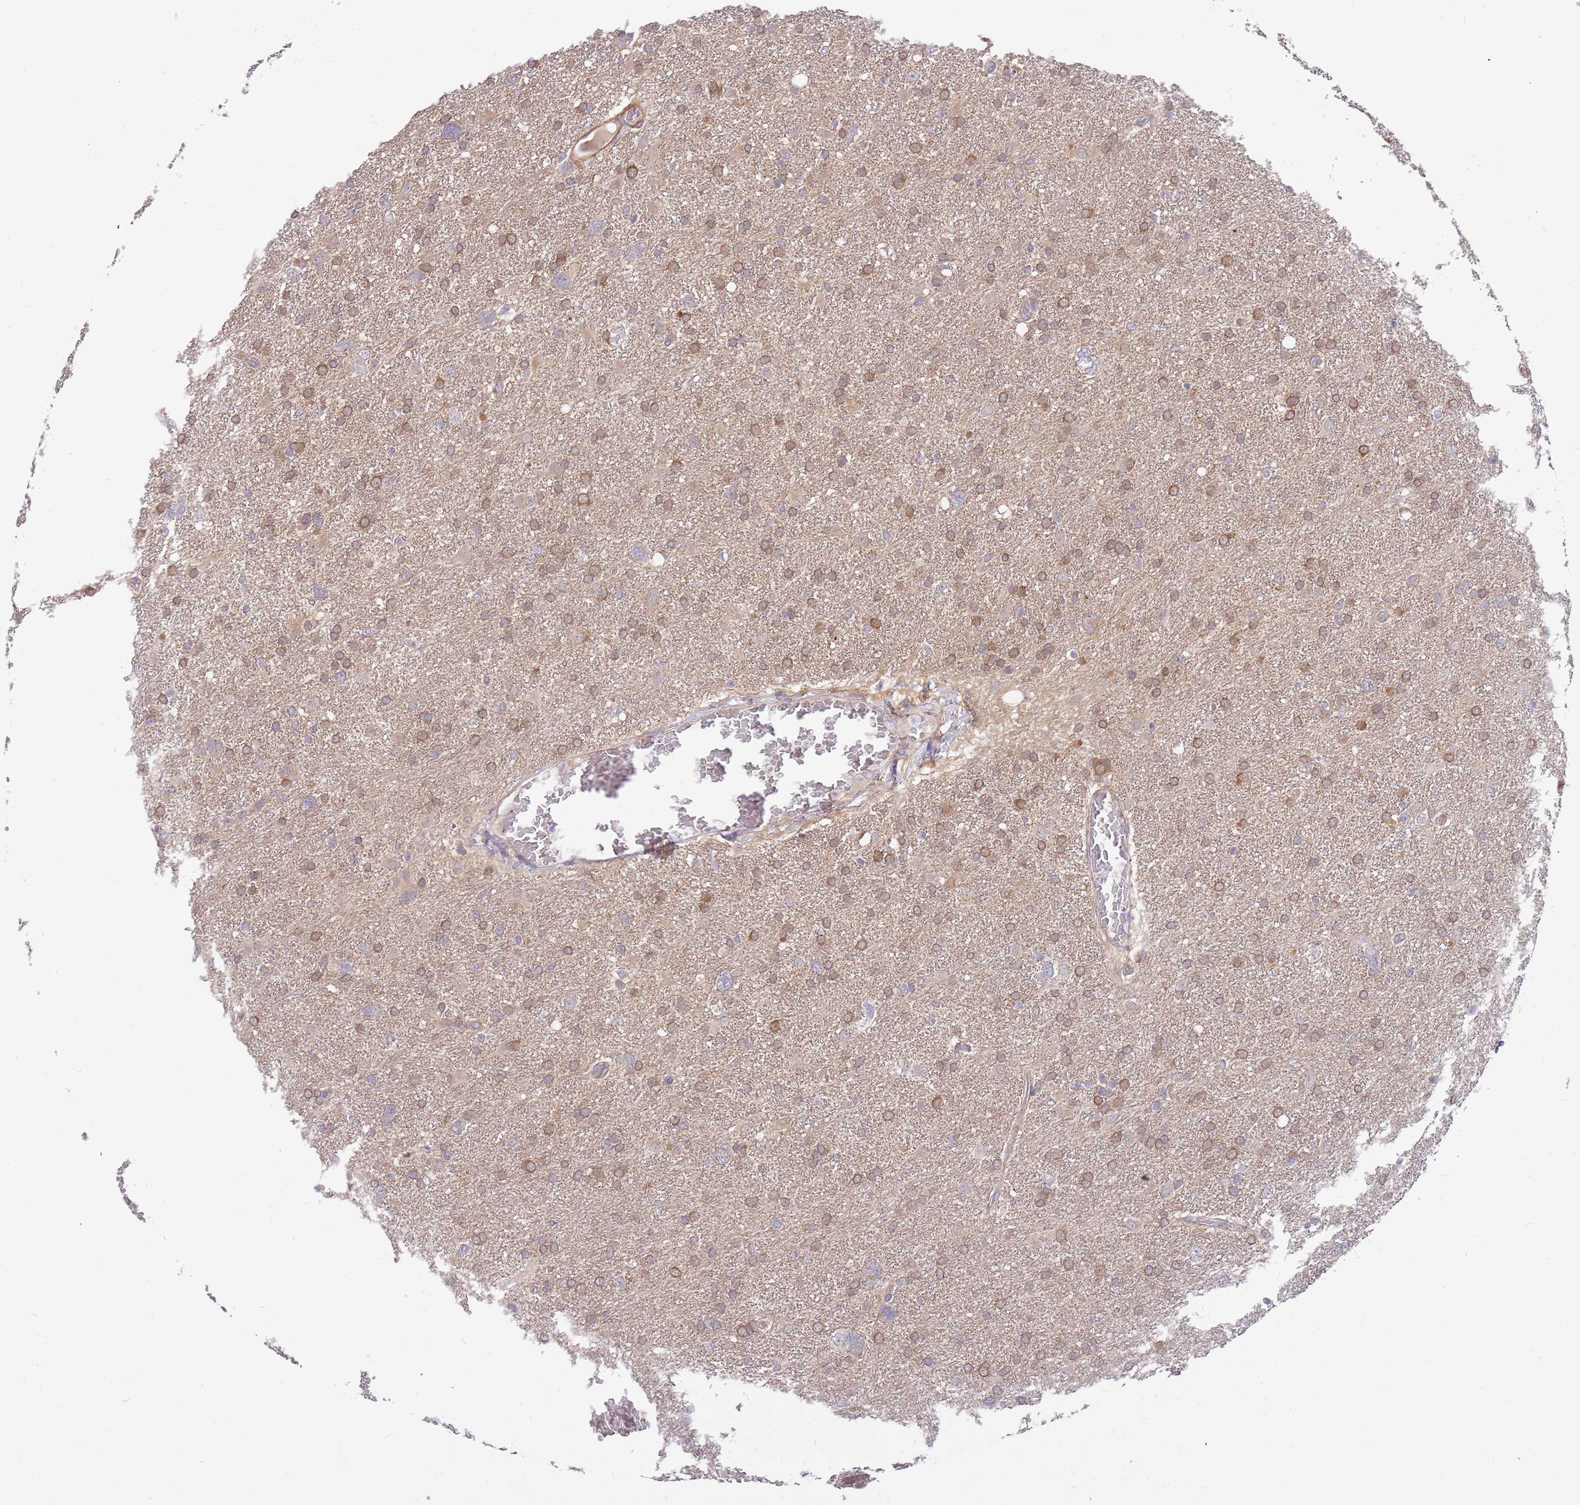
{"staining": {"intensity": "moderate", "quantity": ">75%", "location": "cytoplasmic/membranous"}, "tissue": "glioma", "cell_type": "Tumor cells", "image_type": "cancer", "snomed": [{"axis": "morphology", "description": "Glioma, malignant, High grade"}, {"axis": "topography", "description": "Brain"}], "caption": "Moderate cytoplasmic/membranous protein expression is seen in about >75% of tumor cells in glioma. (Stains: DAB (3,3'-diaminobenzidine) in brown, nuclei in blue, Microscopy: brightfield microscopy at high magnification).", "gene": "MVD", "patient": {"sex": "male", "age": 61}}